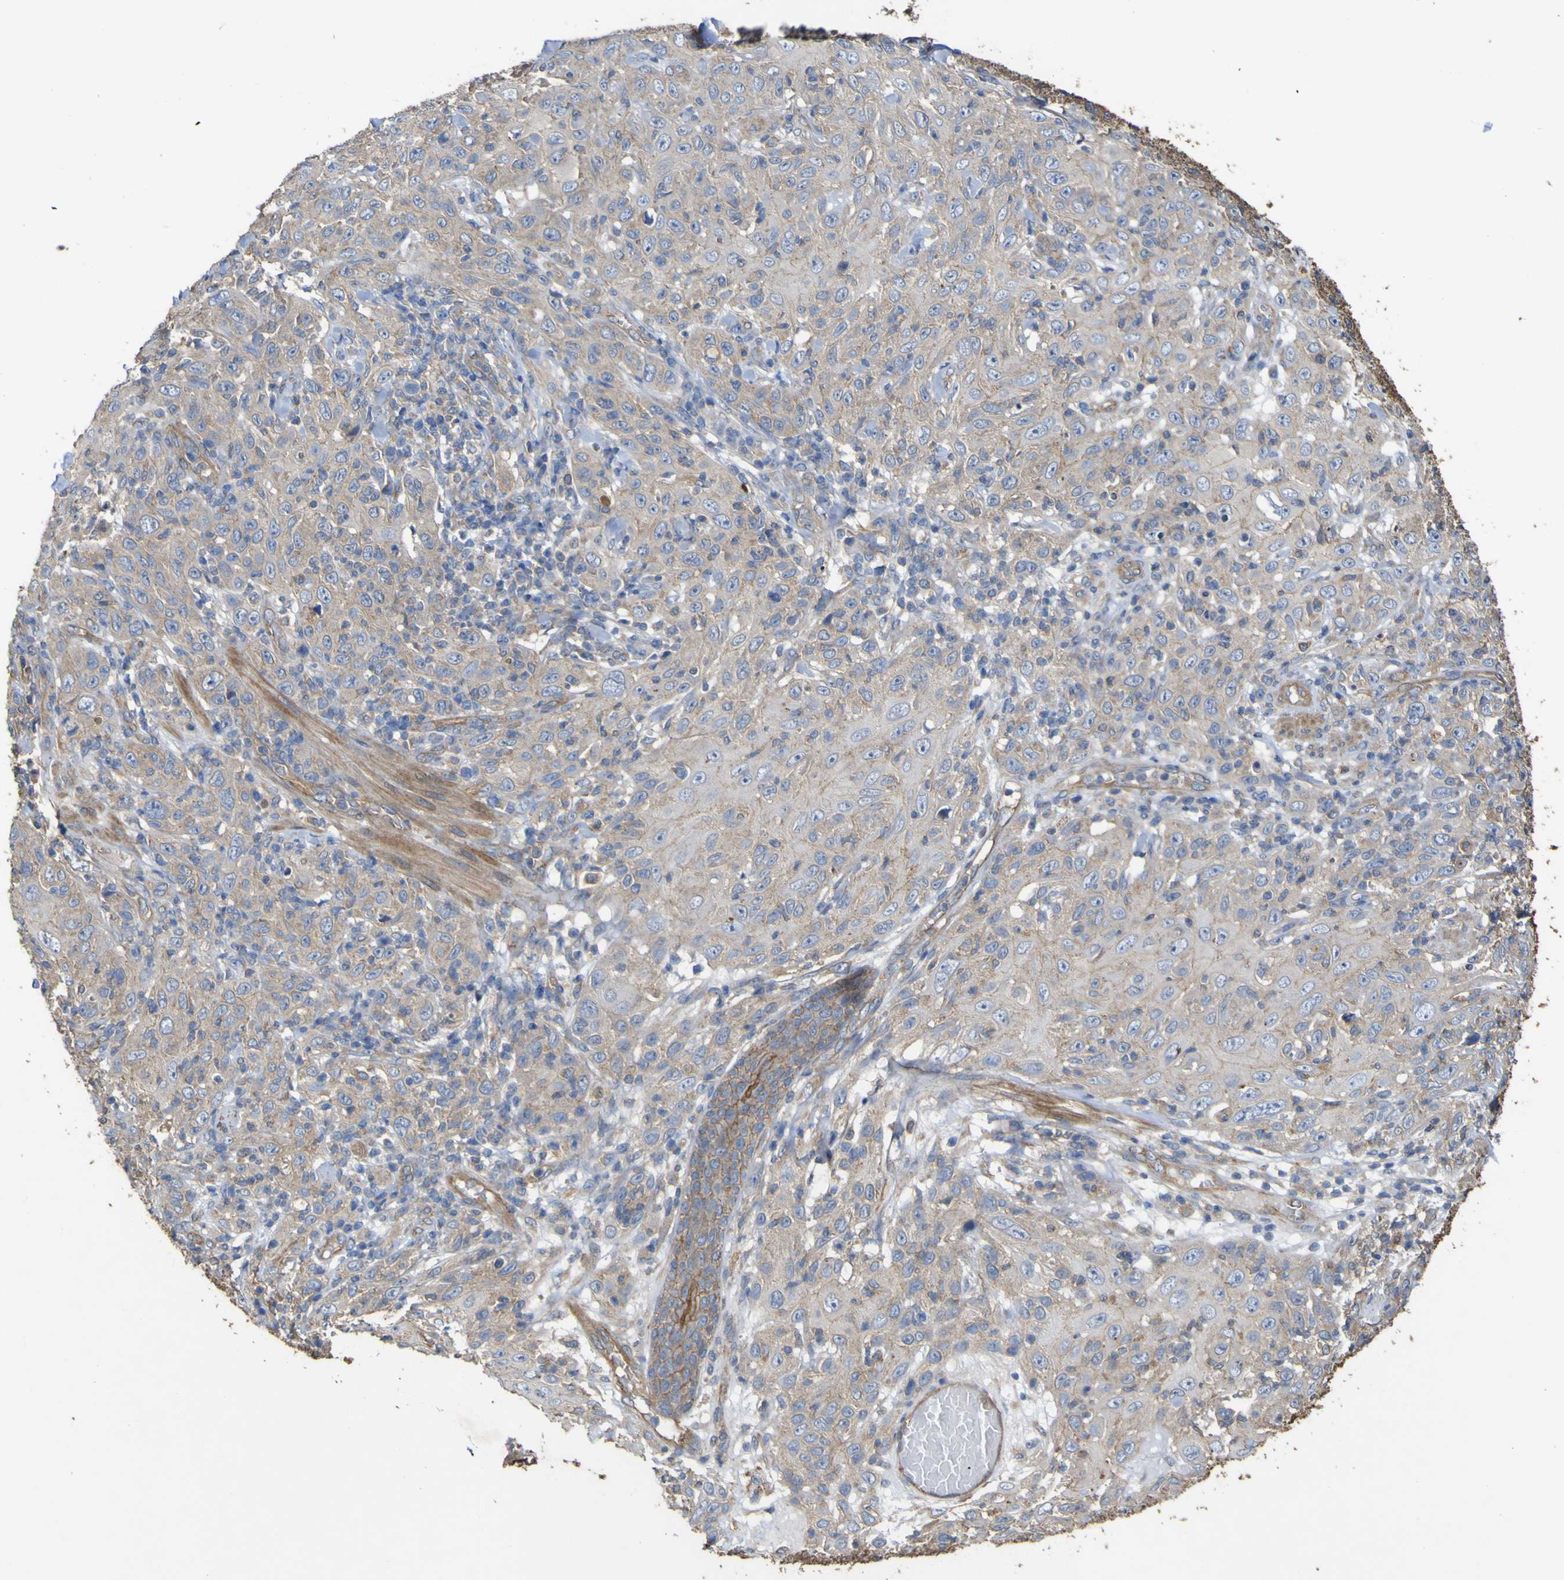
{"staining": {"intensity": "weak", "quantity": ">75%", "location": "cytoplasmic/membranous"}, "tissue": "skin cancer", "cell_type": "Tumor cells", "image_type": "cancer", "snomed": [{"axis": "morphology", "description": "Squamous cell carcinoma, NOS"}, {"axis": "topography", "description": "Skin"}], "caption": "Weak cytoplasmic/membranous expression for a protein is identified in about >75% of tumor cells of skin cancer (squamous cell carcinoma) using immunohistochemistry (IHC).", "gene": "TNFSF15", "patient": {"sex": "female", "age": 88}}